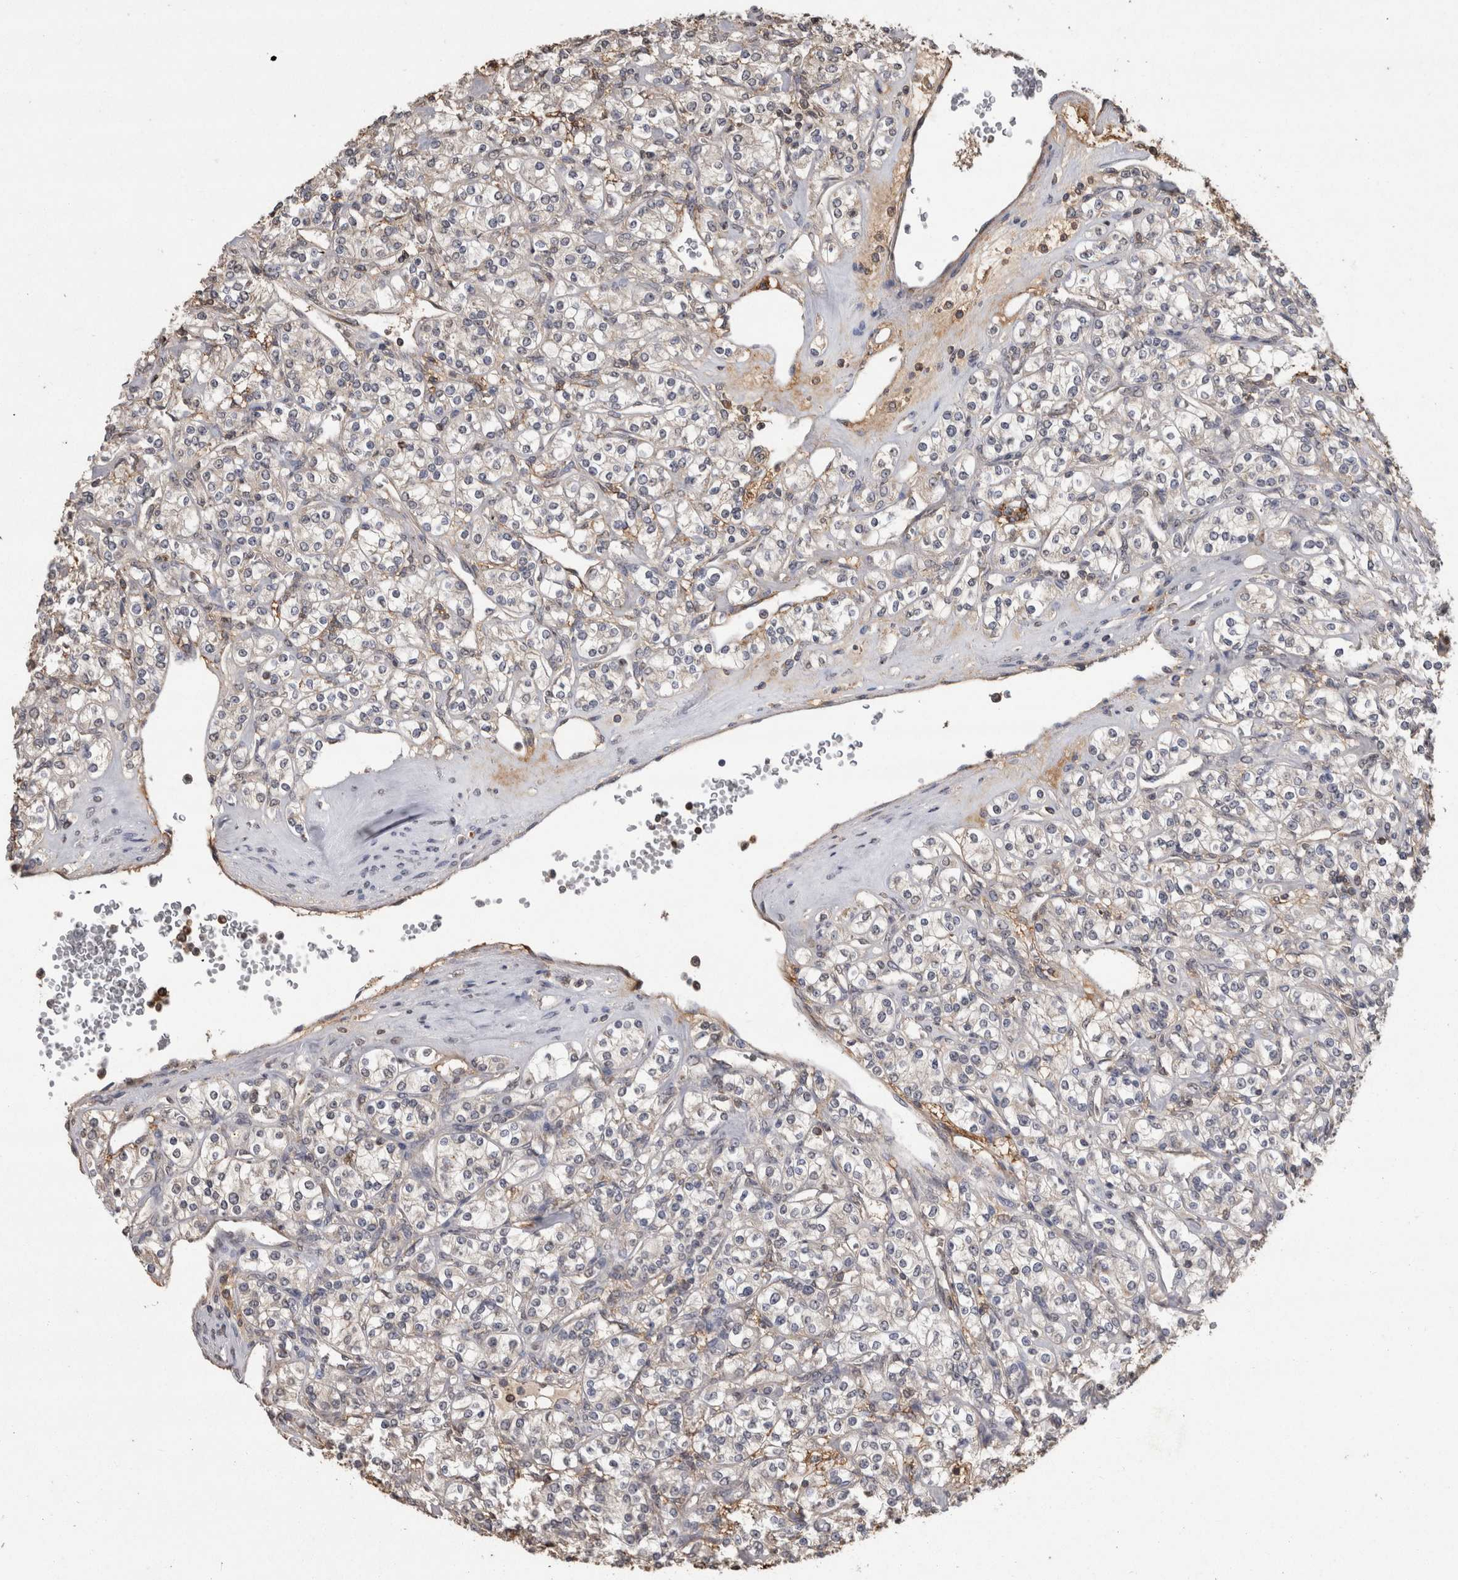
{"staining": {"intensity": "negative", "quantity": "none", "location": "none"}, "tissue": "renal cancer", "cell_type": "Tumor cells", "image_type": "cancer", "snomed": [{"axis": "morphology", "description": "Adenocarcinoma, NOS"}, {"axis": "topography", "description": "Kidney"}], "caption": "Immunohistochemical staining of human renal cancer (adenocarcinoma) shows no significant expression in tumor cells. The staining is performed using DAB (3,3'-diaminobenzidine) brown chromogen with nuclei counter-stained in using hematoxylin.", "gene": "PREP", "patient": {"sex": "male", "age": 77}}